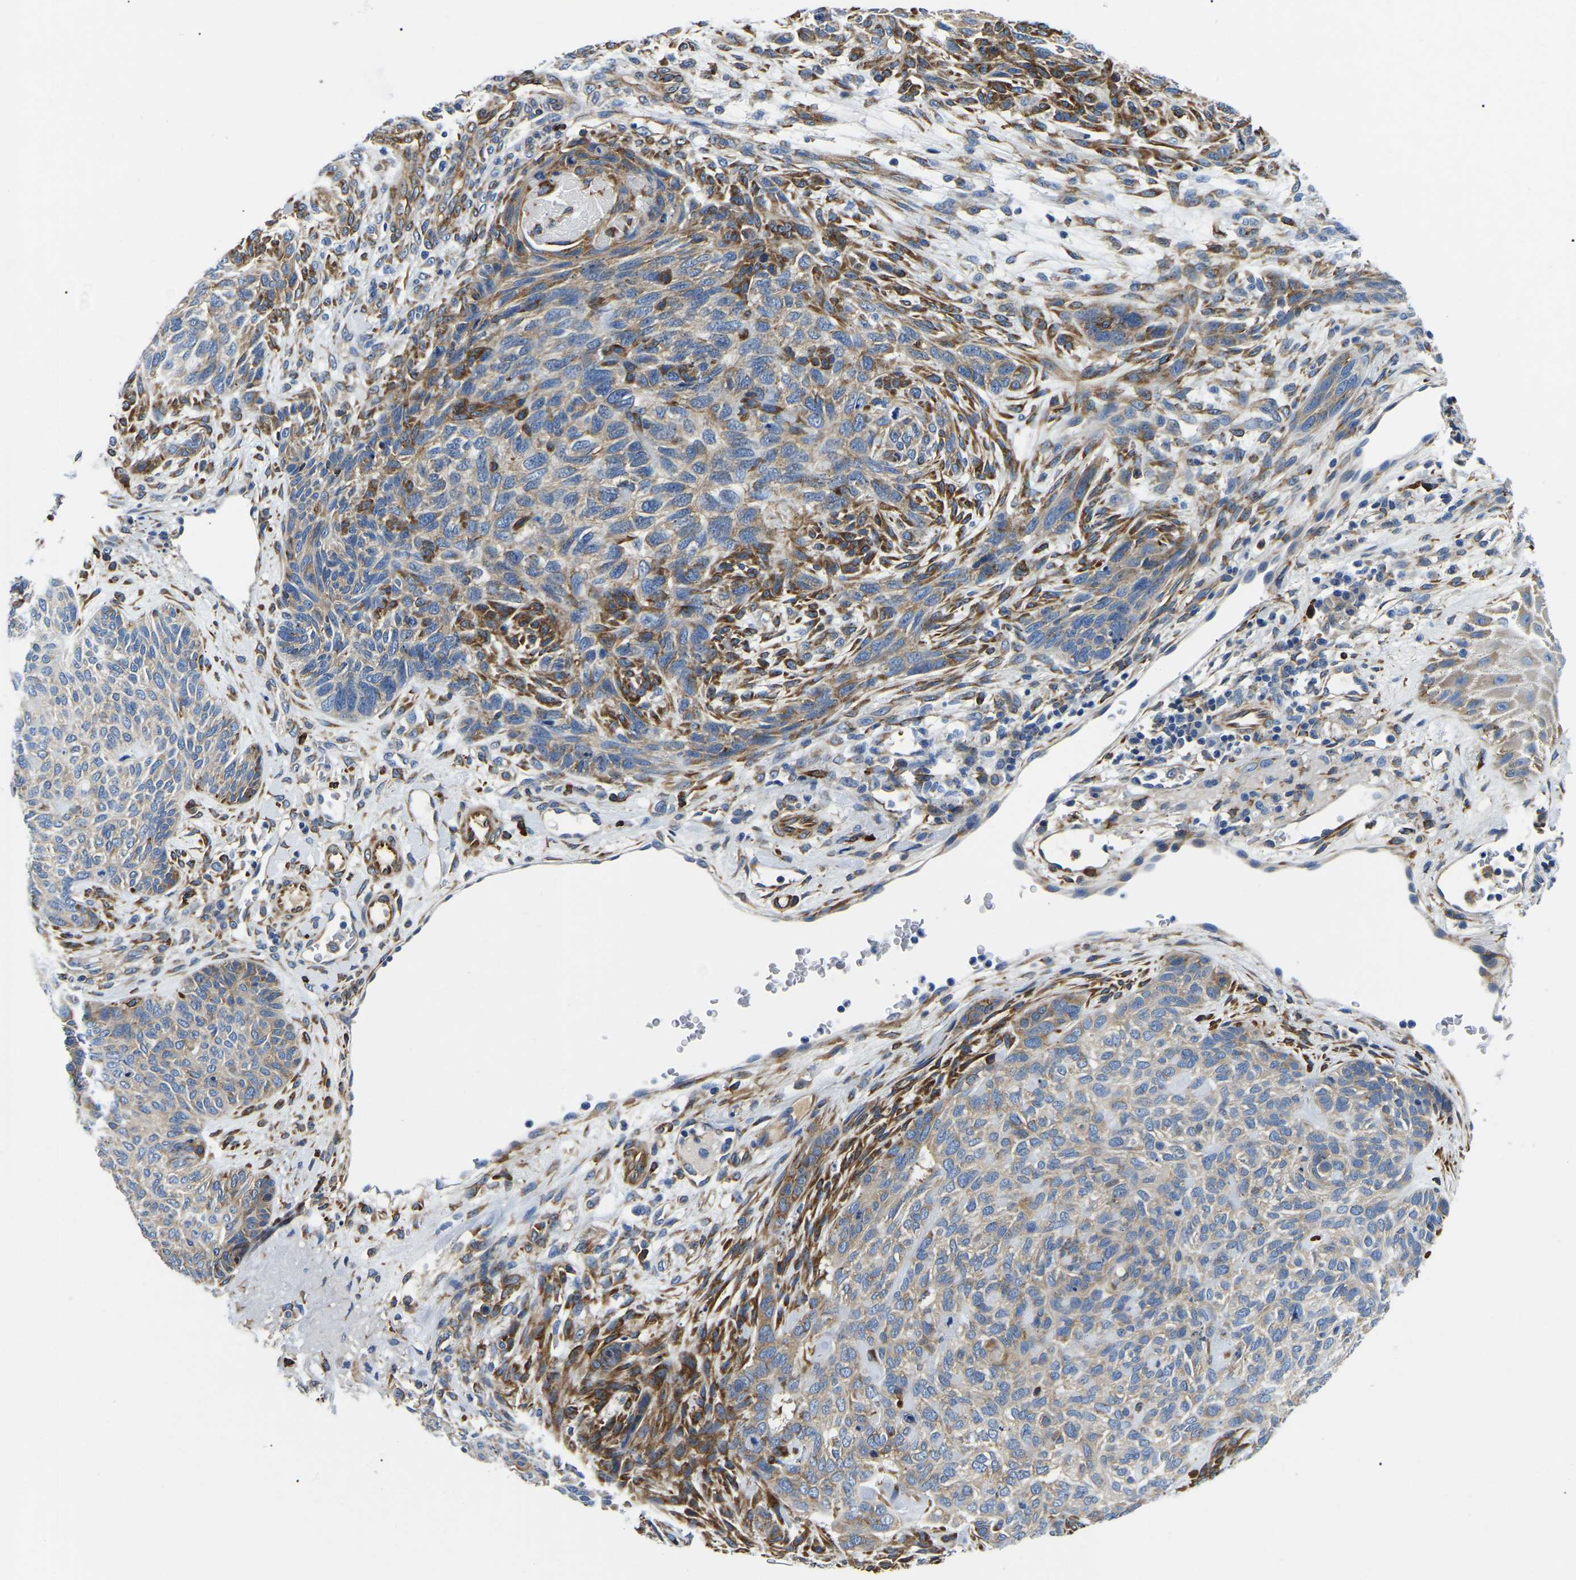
{"staining": {"intensity": "moderate", "quantity": "25%-75%", "location": "cytoplasmic/membranous"}, "tissue": "skin cancer", "cell_type": "Tumor cells", "image_type": "cancer", "snomed": [{"axis": "morphology", "description": "Basal cell carcinoma"}, {"axis": "topography", "description": "Skin"}], "caption": "A high-resolution micrograph shows immunohistochemistry staining of skin basal cell carcinoma, which shows moderate cytoplasmic/membranous expression in approximately 25%-75% of tumor cells.", "gene": "DUSP8", "patient": {"sex": "male", "age": 55}}